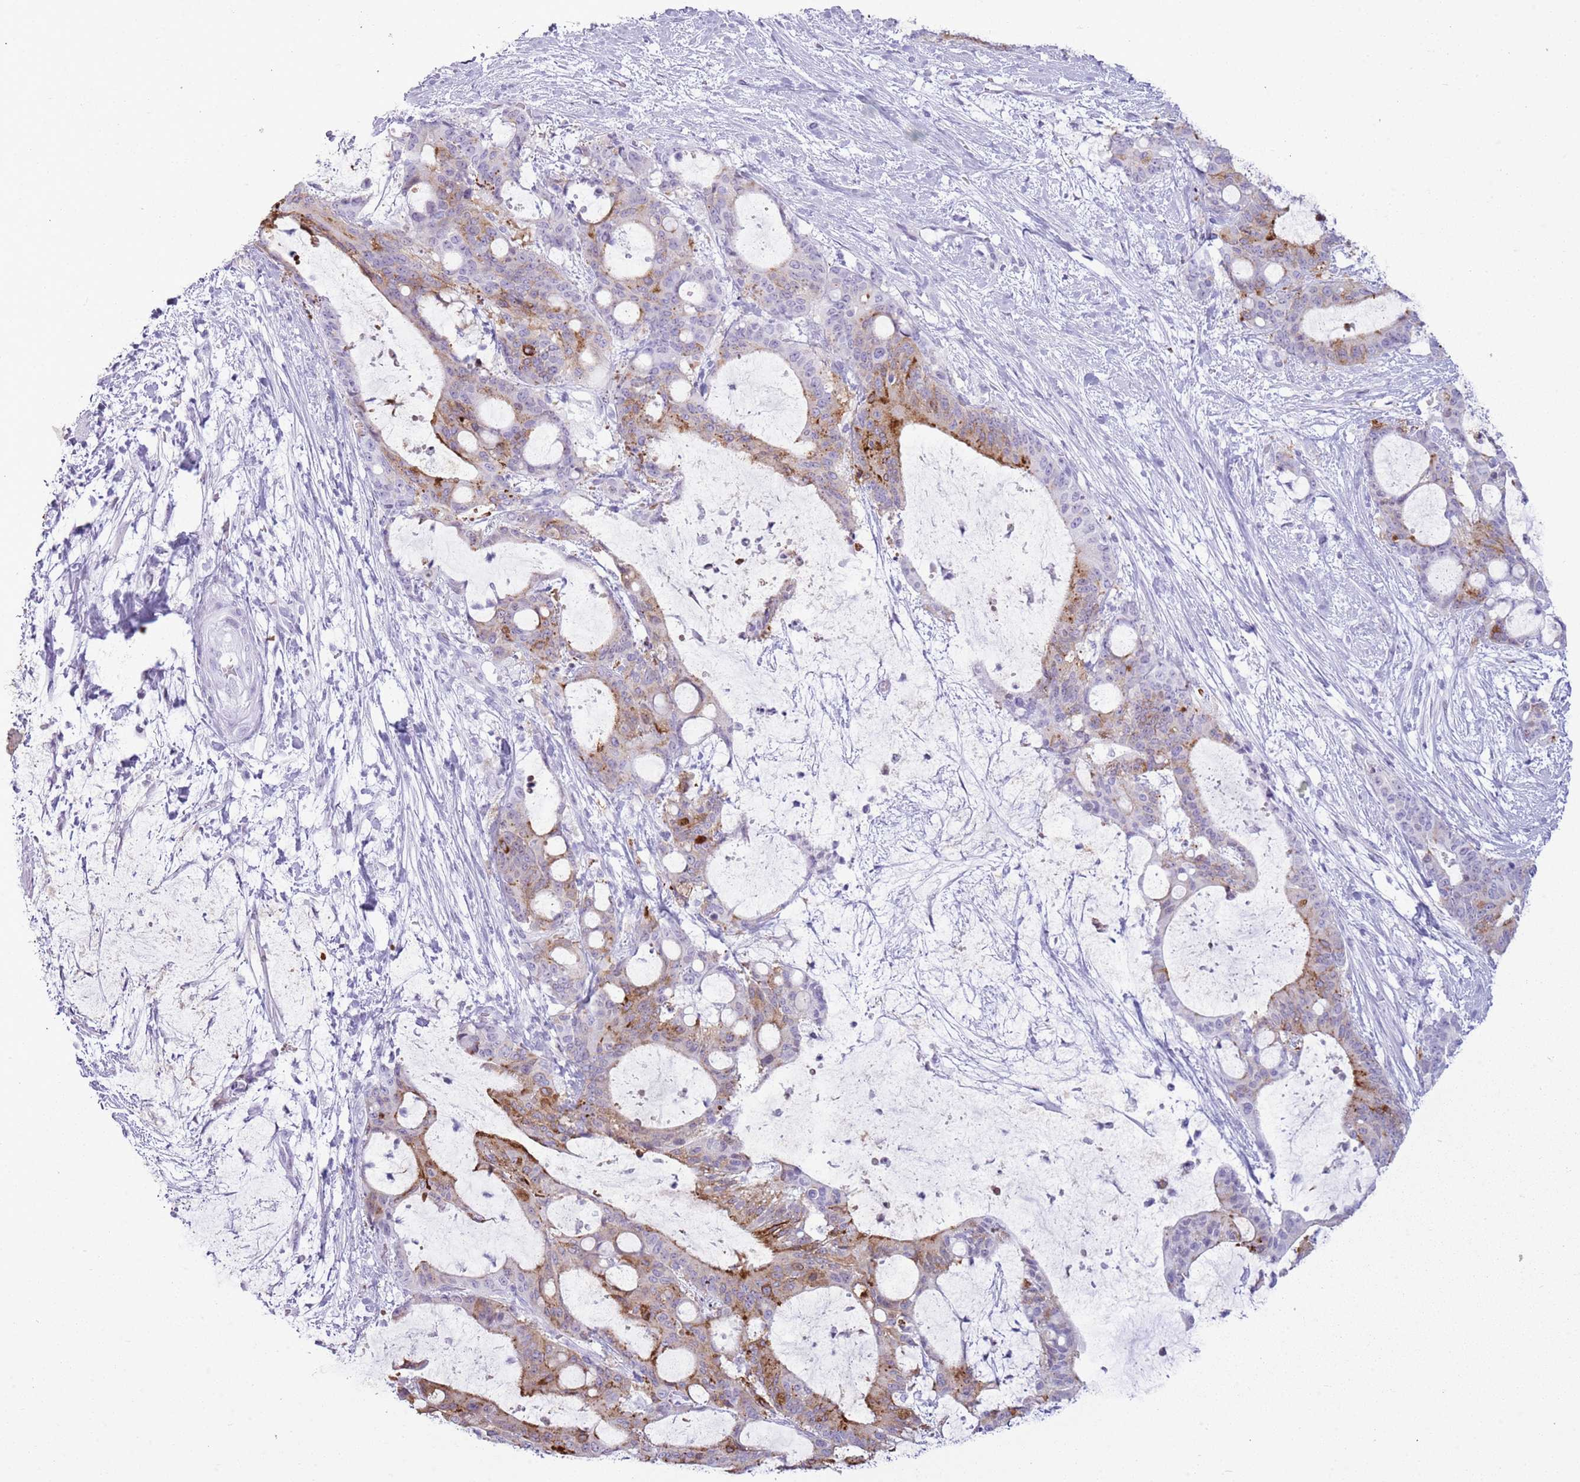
{"staining": {"intensity": "moderate", "quantity": "<25%", "location": "cytoplasmic/membranous"}, "tissue": "liver cancer", "cell_type": "Tumor cells", "image_type": "cancer", "snomed": [{"axis": "morphology", "description": "Normal tissue, NOS"}, {"axis": "morphology", "description": "Cholangiocarcinoma"}, {"axis": "topography", "description": "Liver"}, {"axis": "topography", "description": "Peripheral nerve tissue"}], "caption": "Immunohistochemistry (IHC) micrograph of human cholangiocarcinoma (liver) stained for a protein (brown), which exhibits low levels of moderate cytoplasmic/membranous positivity in approximately <25% of tumor cells.", "gene": "ASIP", "patient": {"sex": "female", "age": 73}}